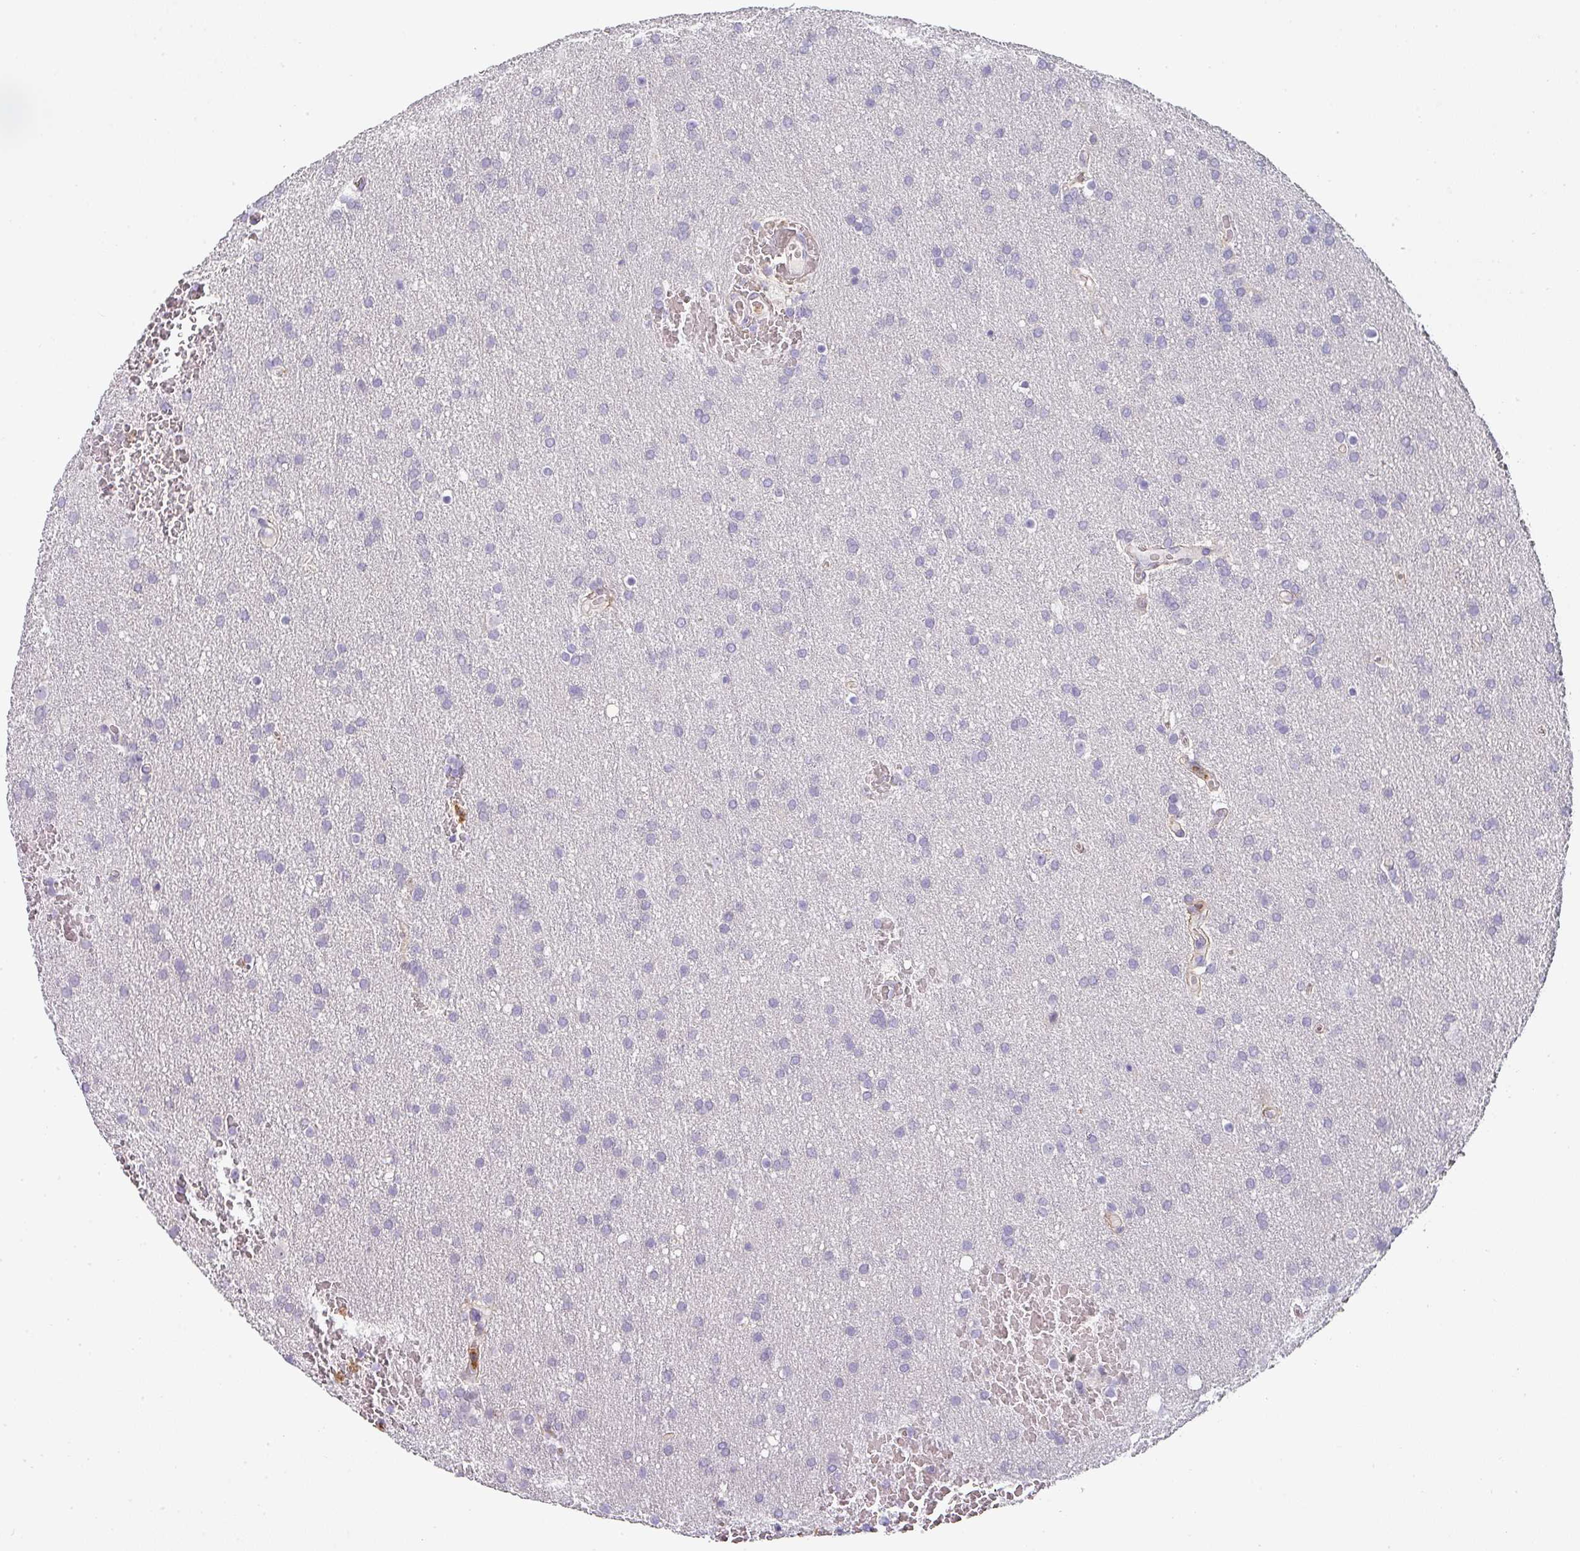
{"staining": {"intensity": "negative", "quantity": "none", "location": "none"}, "tissue": "glioma", "cell_type": "Tumor cells", "image_type": "cancer", "snomed": [{"axis": "morphology", "description": "Glioma, malignant, Low grade"}, {"axis": "topography", "description": "Brain"}], "caption": "A photomicrograph of human glioma is negative for staining in tumor cells. Nuclei are stained in blue.", "gene": "BTLA", "patient": {"sex": "female", "age": 32}}